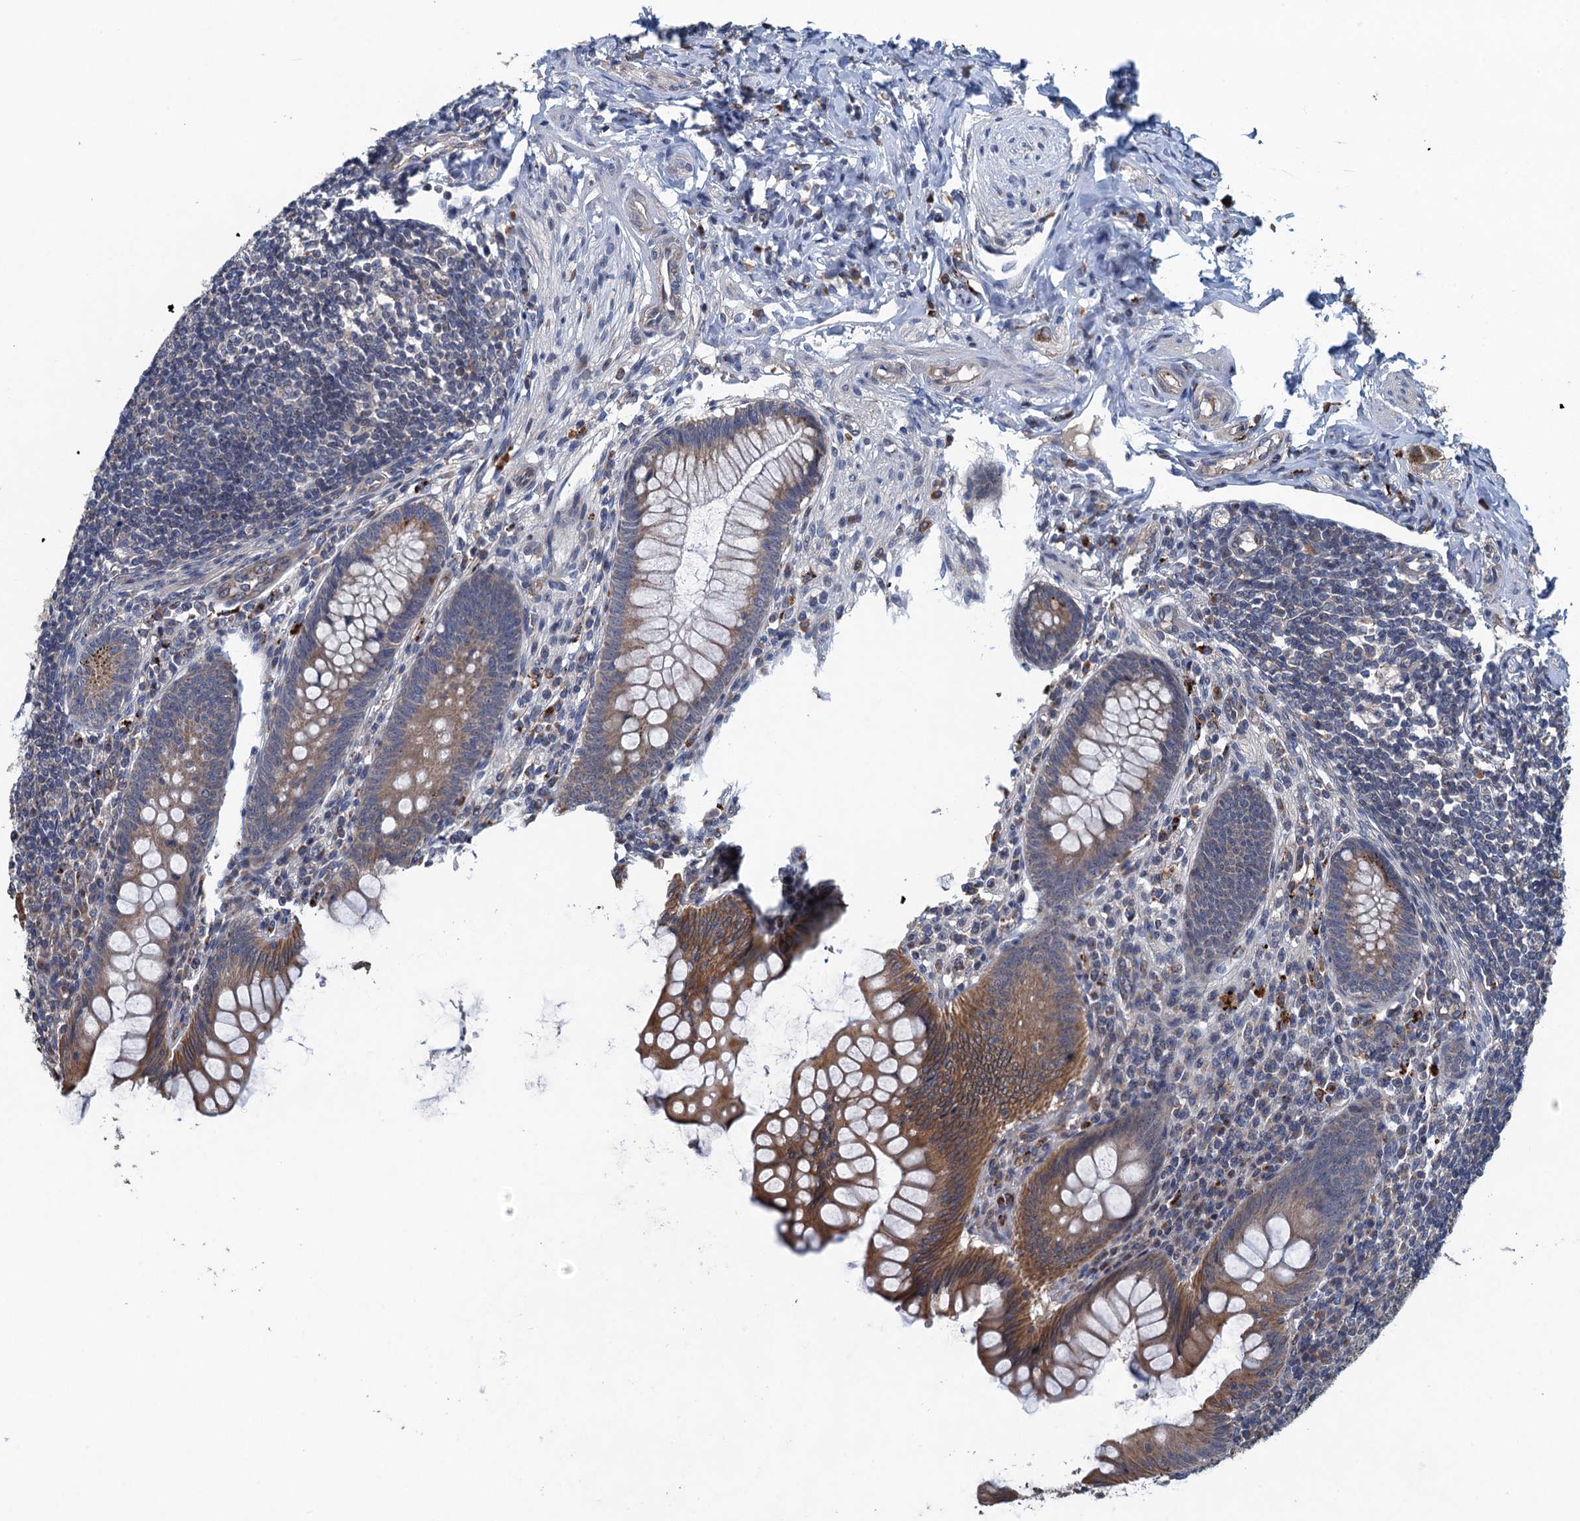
{"staining": {"intensity": "moderate", "quantity": ">75%", "location": "cytoplasmic/membranous"}, "tissue": "appendix", "cell_type": "Glandular cells", "image_type": "normal", "snomed": [{"axis": "morphology", "description": "Normal tissue, NOS"}, {"axis": "topography", "description": "Appendix"}], "caption": "Protein expression analysis of benign appendix exhibits moderate cytoplasmic/membranous staining in approximately >75% of glandular cells. The protein is shown in brown color, while the nuclei are stained blue.", "gene": "KBTBD8", "patient": {"sex": "female", "age": 33}}